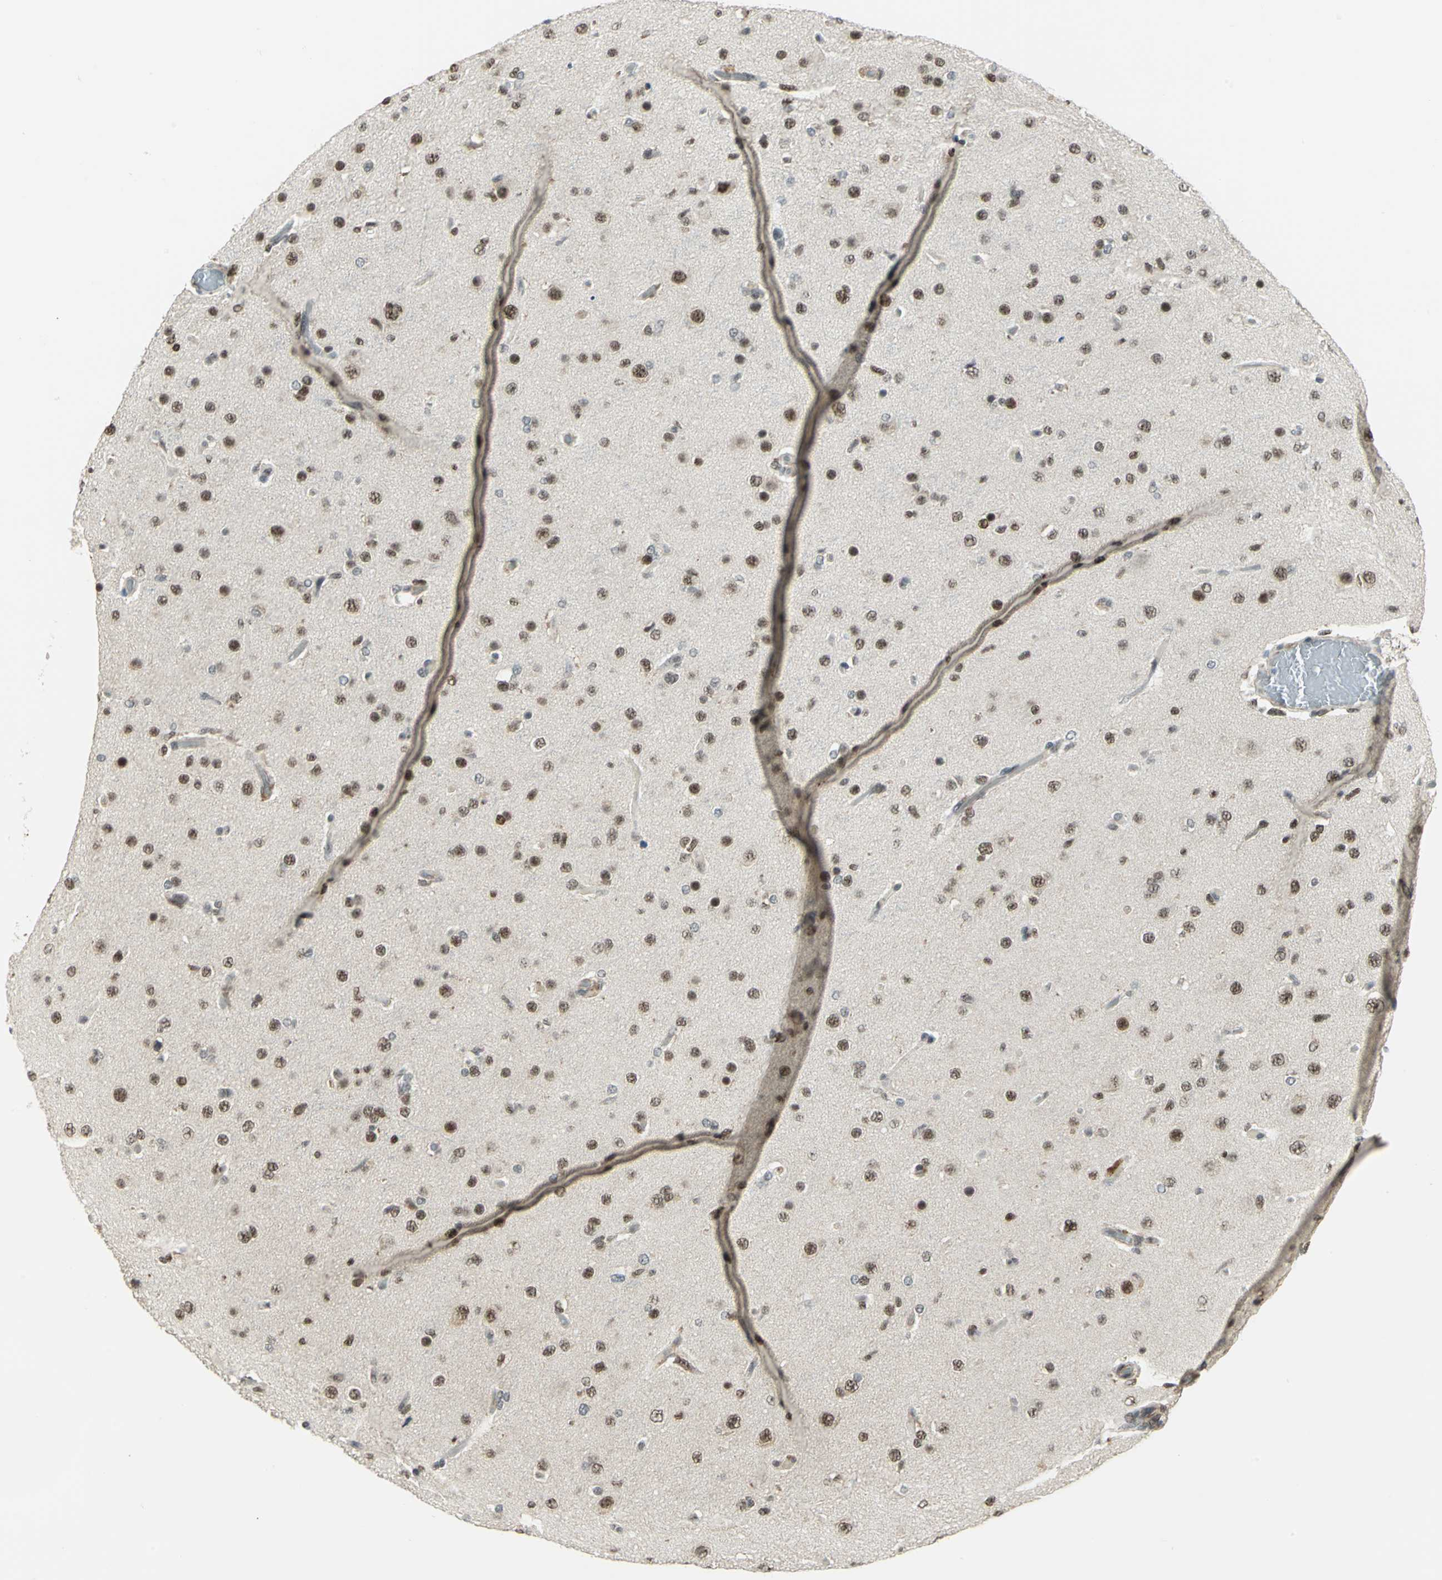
{"staining": {"intensity": "moderate", "quantity": ">75%", "location": "nuclear"}, "tissue": "glioma", "cell_type": "Tumor cells", "image_type": "cancer", "snomed": [{"axis": "morphology", "description": "Glioma, malignant, High grade"}, {"axis": "topography", "description": "Brain"}], "caption": "Protein staining displays moderate nuclear expression in approximately >75% of tumor cells in high-grade glioma (malignant). The protein is shown in brown color, while the nuclei are stained blue.", "gene": "MTA1", "patient": {"sex": "male", "age": 33}}